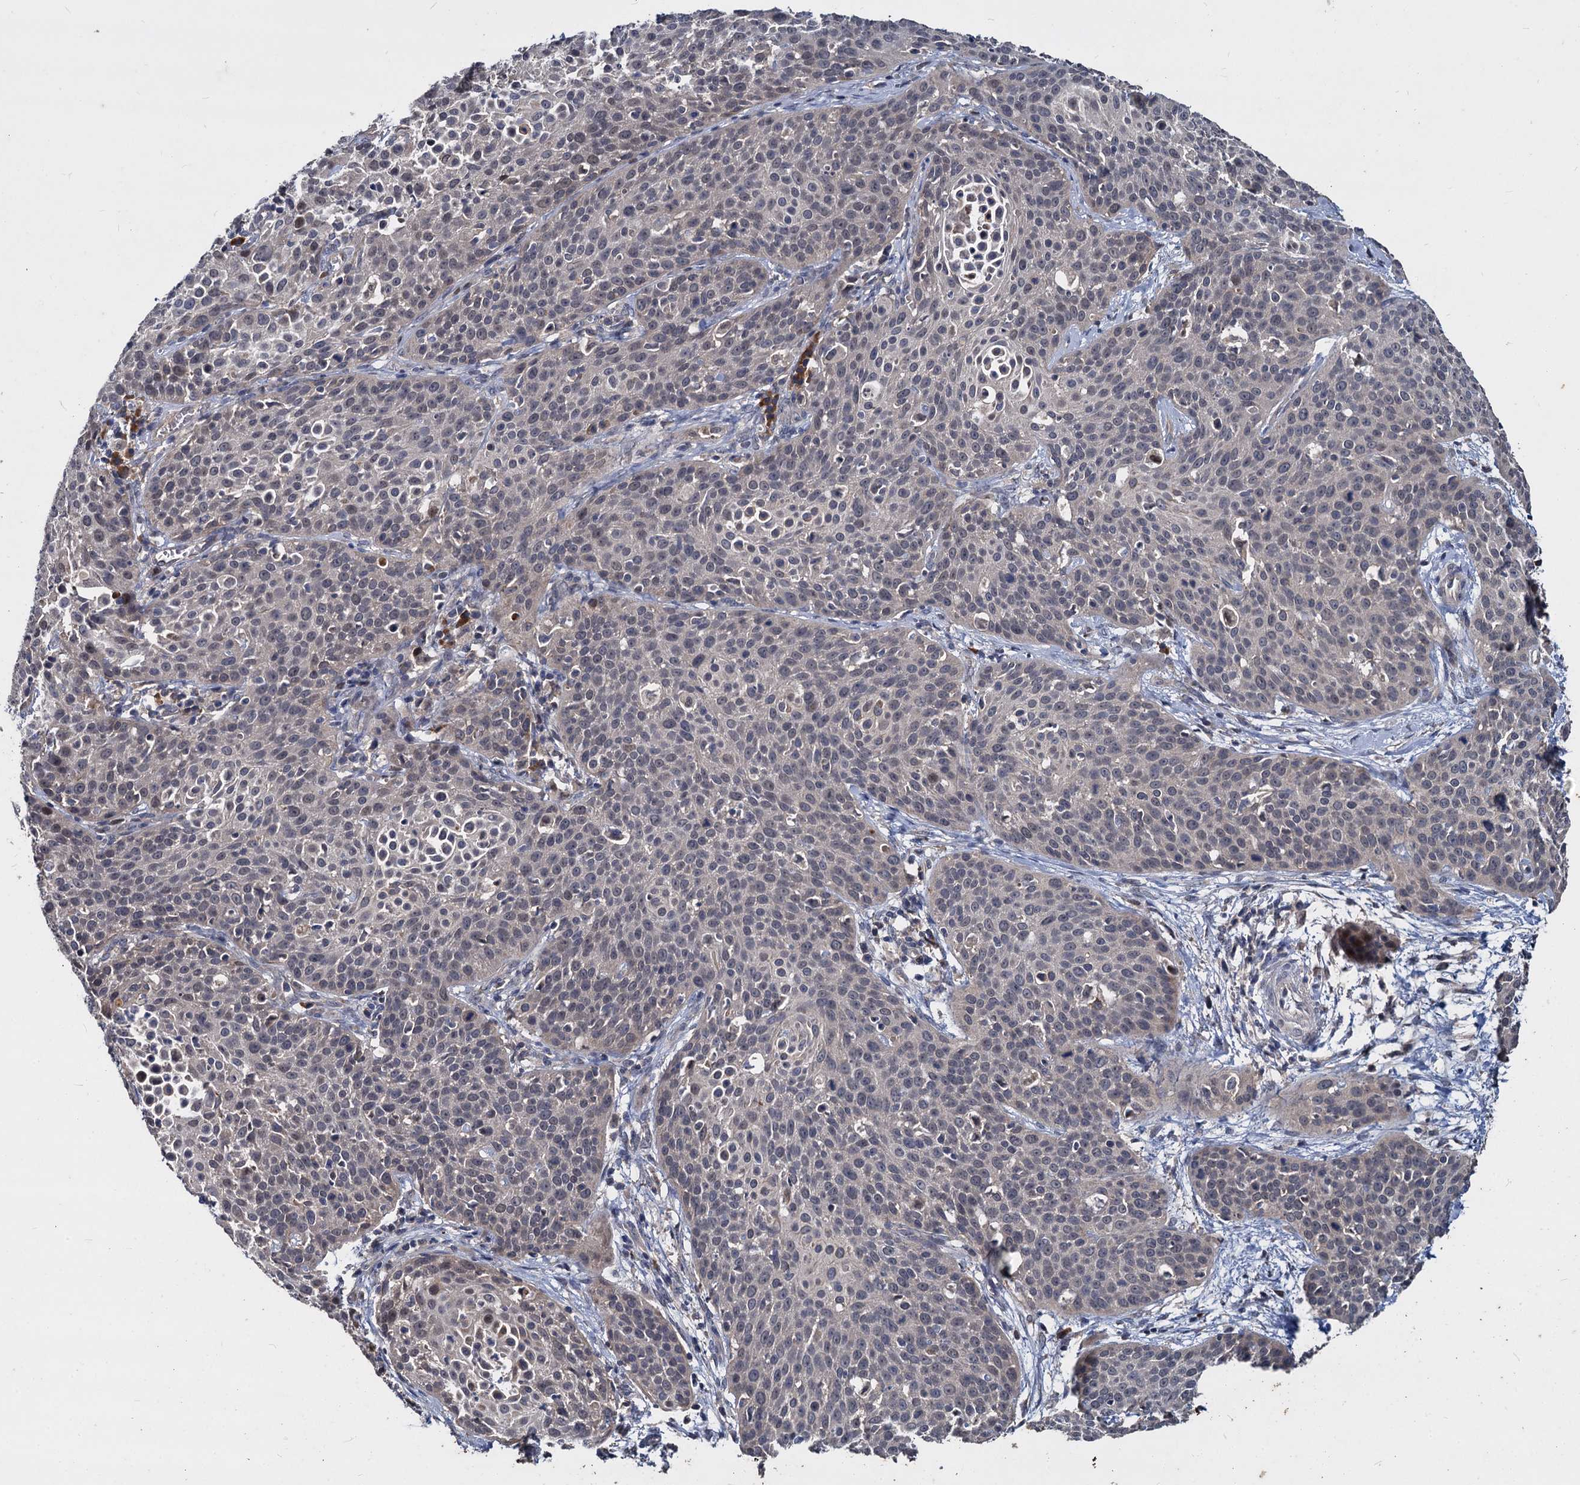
{"staining": {"intensity": "negative", "quantity": "none", "location": "none"}, "tissue": "cervical cancer", "cell_type": "Tumor cells", "image_type": "cancer", "snomed": [{"axis": "morphology", "description": "Squamous cell carcinoma, NOS"}, {"axis": "topography", "description": "Cervix"}], "caption": "IHC of human cervical squamous cell carcinoma shows no staining in tumor cells.", "gene": "CCDC184", "patient": {"sex": "female", "age": 38}}